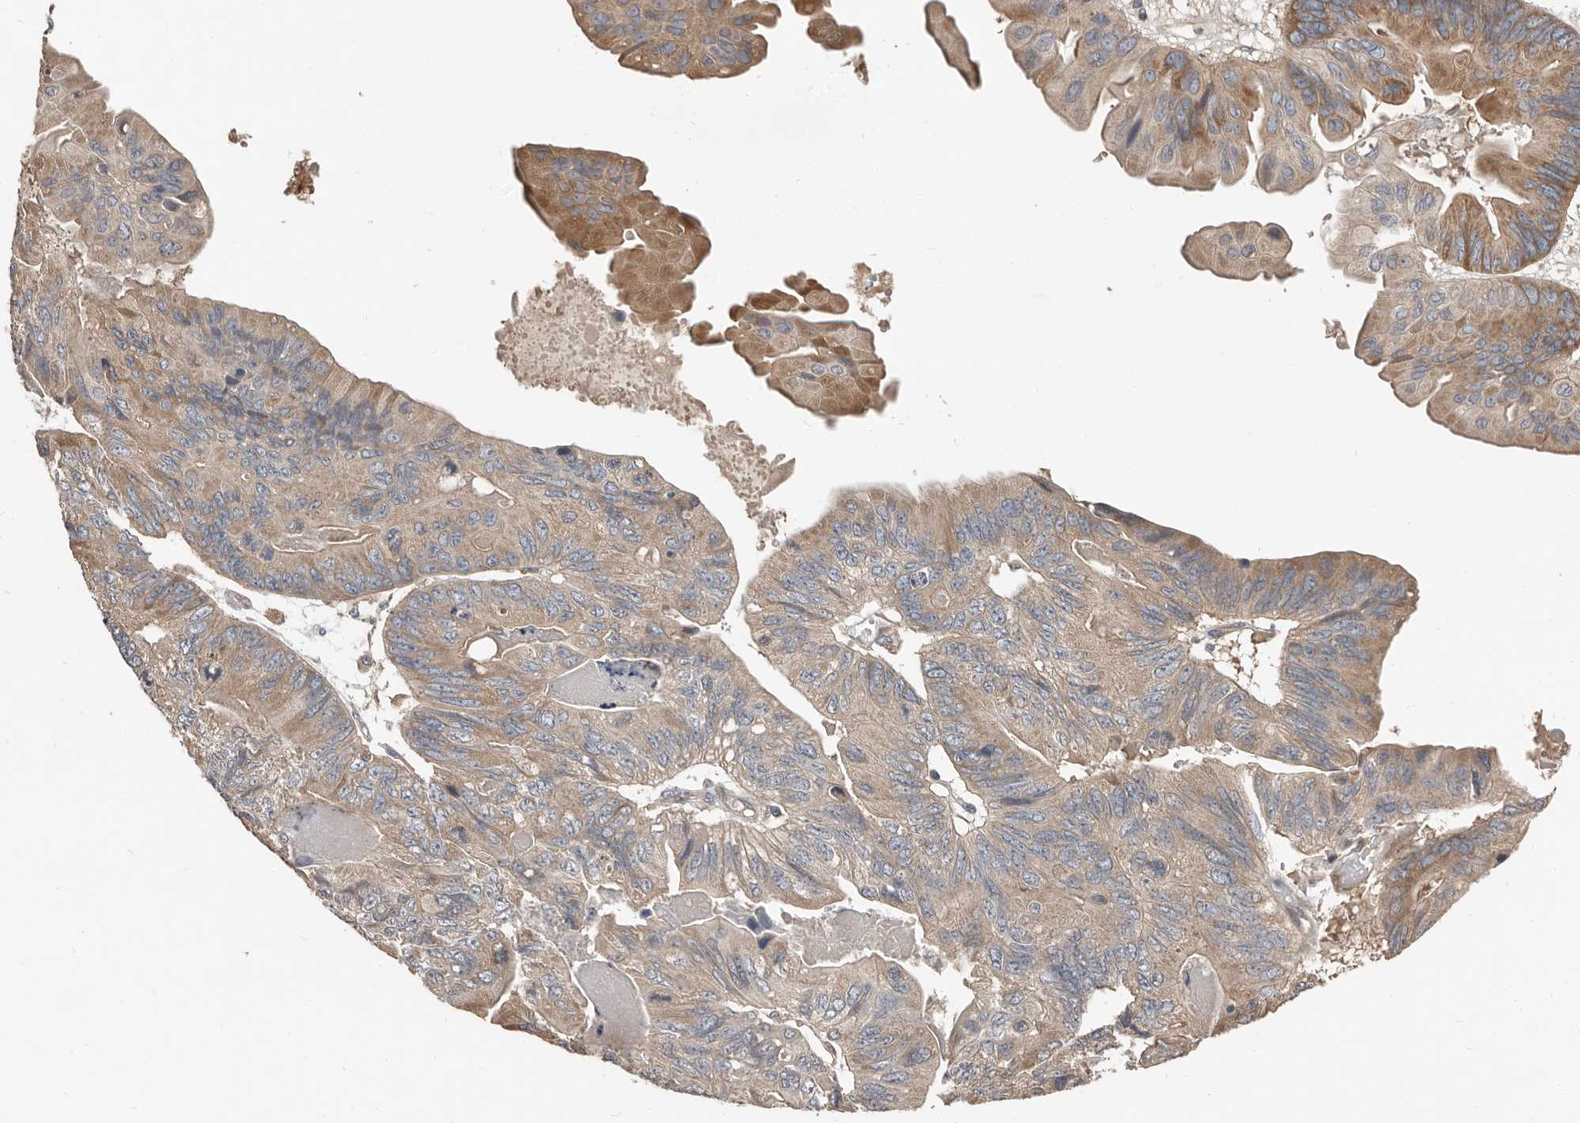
{"staining": {"intensity": "moderate", "quantity": "25%-75%", "location": "cytoplasmic/membranous"}, "tissue": "ovarian cancer", "cell_type": "Tumor cells", "image_type": "cancer", "snomed": [{"axis": "morphology", "description": "Cystadenocarcinoma, mucinous, NOS"}, {"axis": "topography", "description": "Ovary"}], "caption": "A brown stain shows moderate cytoplasmic/membranous positivity of a protein in human ovarian mucinous cystadenocarcinoma tumor cells.", "gene": "AKNAD1", "patient": {"sex": "female", "age": 61}}